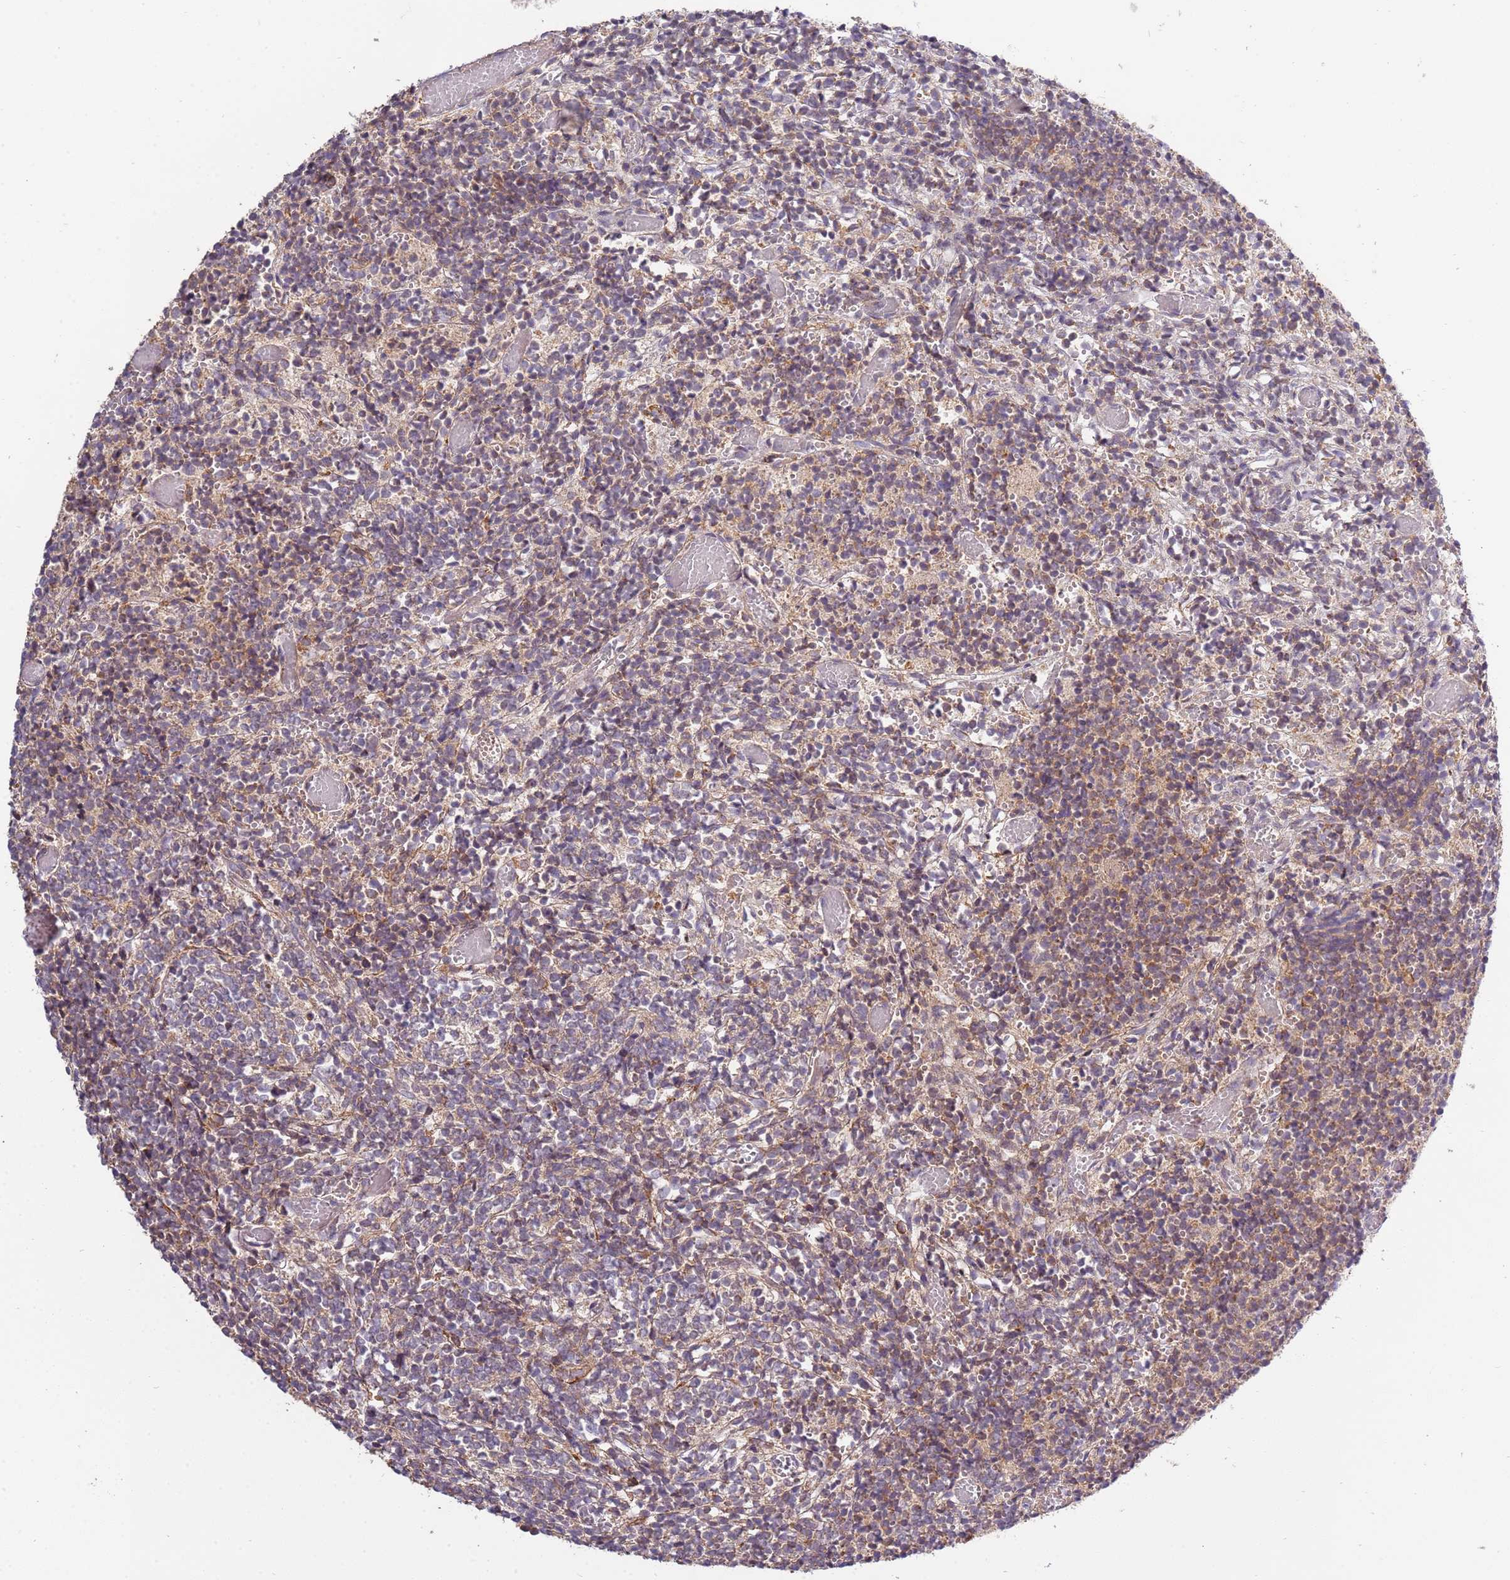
{"staining": {"intensity": "weak", "quantity": "25%-75%", "location": "cytoplasmic/membranous"}, "tissue": "glioma", "cell_type": "Tumor cells", "image_type": "cancer", "snomed": [{"axis": "morphology", "description": "Glioma, malignant, Low grade"}, {"axis": "topography", "description": "Brain"}], "caption": "Protein analysis of malignant low-grade glioma tissue exhibits weak cytoplasmic/membranous expression in about 25%-75% of tumor cells.", "gene": "ZNF624", "patient": {"sex": "female", "age": 1}}